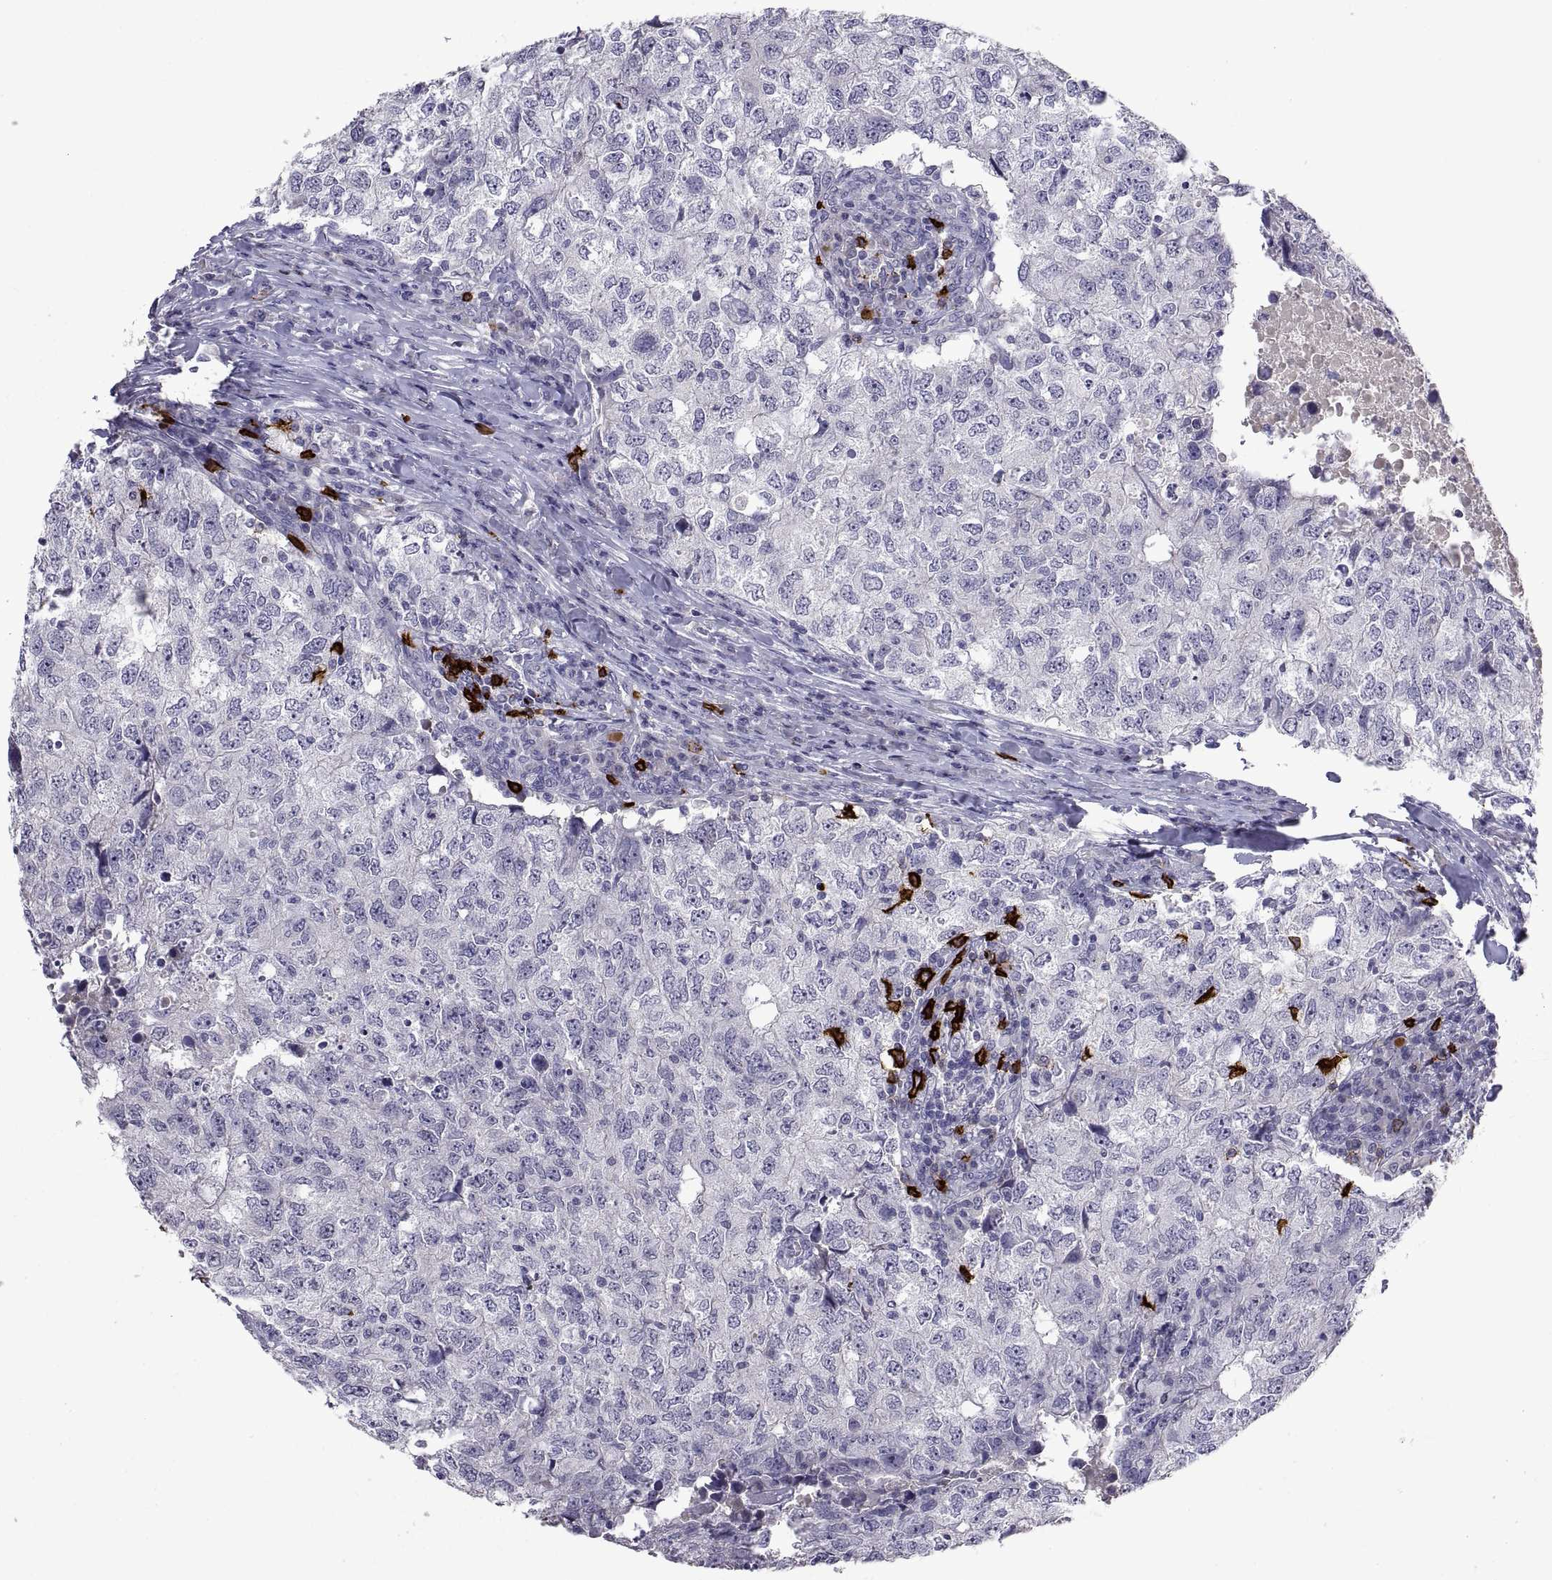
{"staining": {"intensity": "negative", "quantity": "none", "location": "none"}, "tissue": "breast cancer", "cell_type": "Tumor cells", "image_type": "cancer", "snomed": [{"axis": "morphology", "description": "Duct carcinoma"}, {"axis": "topography", "description": "Breast"}], "caption": "DAB (3,3'-diaminobenzidine) immunohistochemical staining of intraductal carcinoma (breast) exhibits no significant expression in tumor cells. Brightfield microscopy of immunohistochemistry stained with DAB (brown) and hematoxylin (blue), captured at high magnification.", "gene": "MS4A1", "patient": {"sex": "female", "age": 30}}